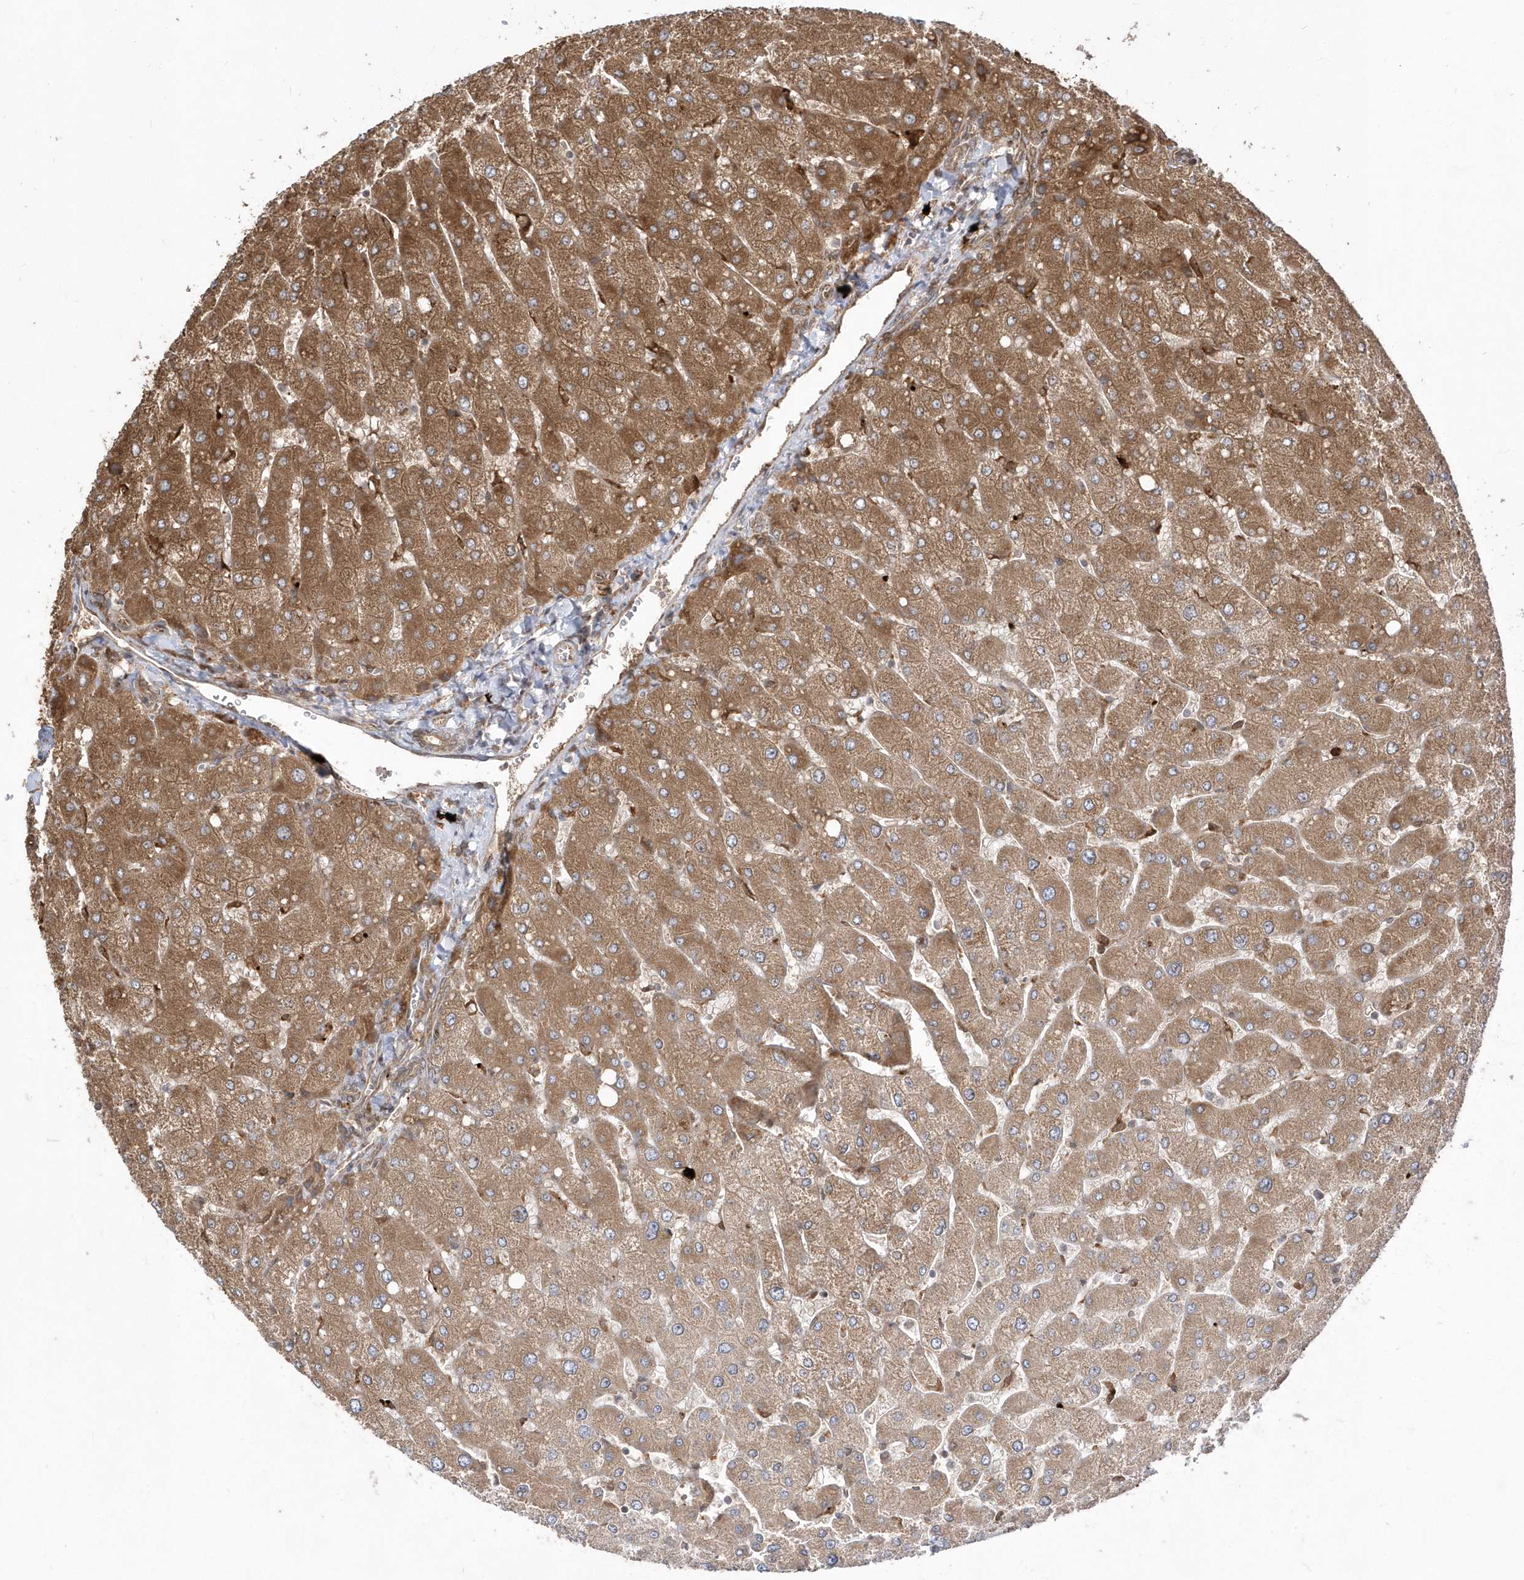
{"staining": {"intensity": "moderate", "quantity": ">75%", "location": "cytoplasmic/membranous"}, "tissue": "liver", "cell_type": "Cholangiocytes", "image_type": "normal", "snomed": [{"axis": "morphology", "description": "Normal tissue, NOS"}, {"axis": "topography", "description": "Liver"}], "caption": "The histopathology image demonstrates staining of normal liver, revealing moderate cytoplasmic/membranous protein staining (brown color) within cholangiocytes. The protein is stained brown, and the nuclei are stained in blue (DAB IHC with brightfield microscopy, high magnification).", "gene": "EPC2", "patient": {"sex": "male", "age": 55}}